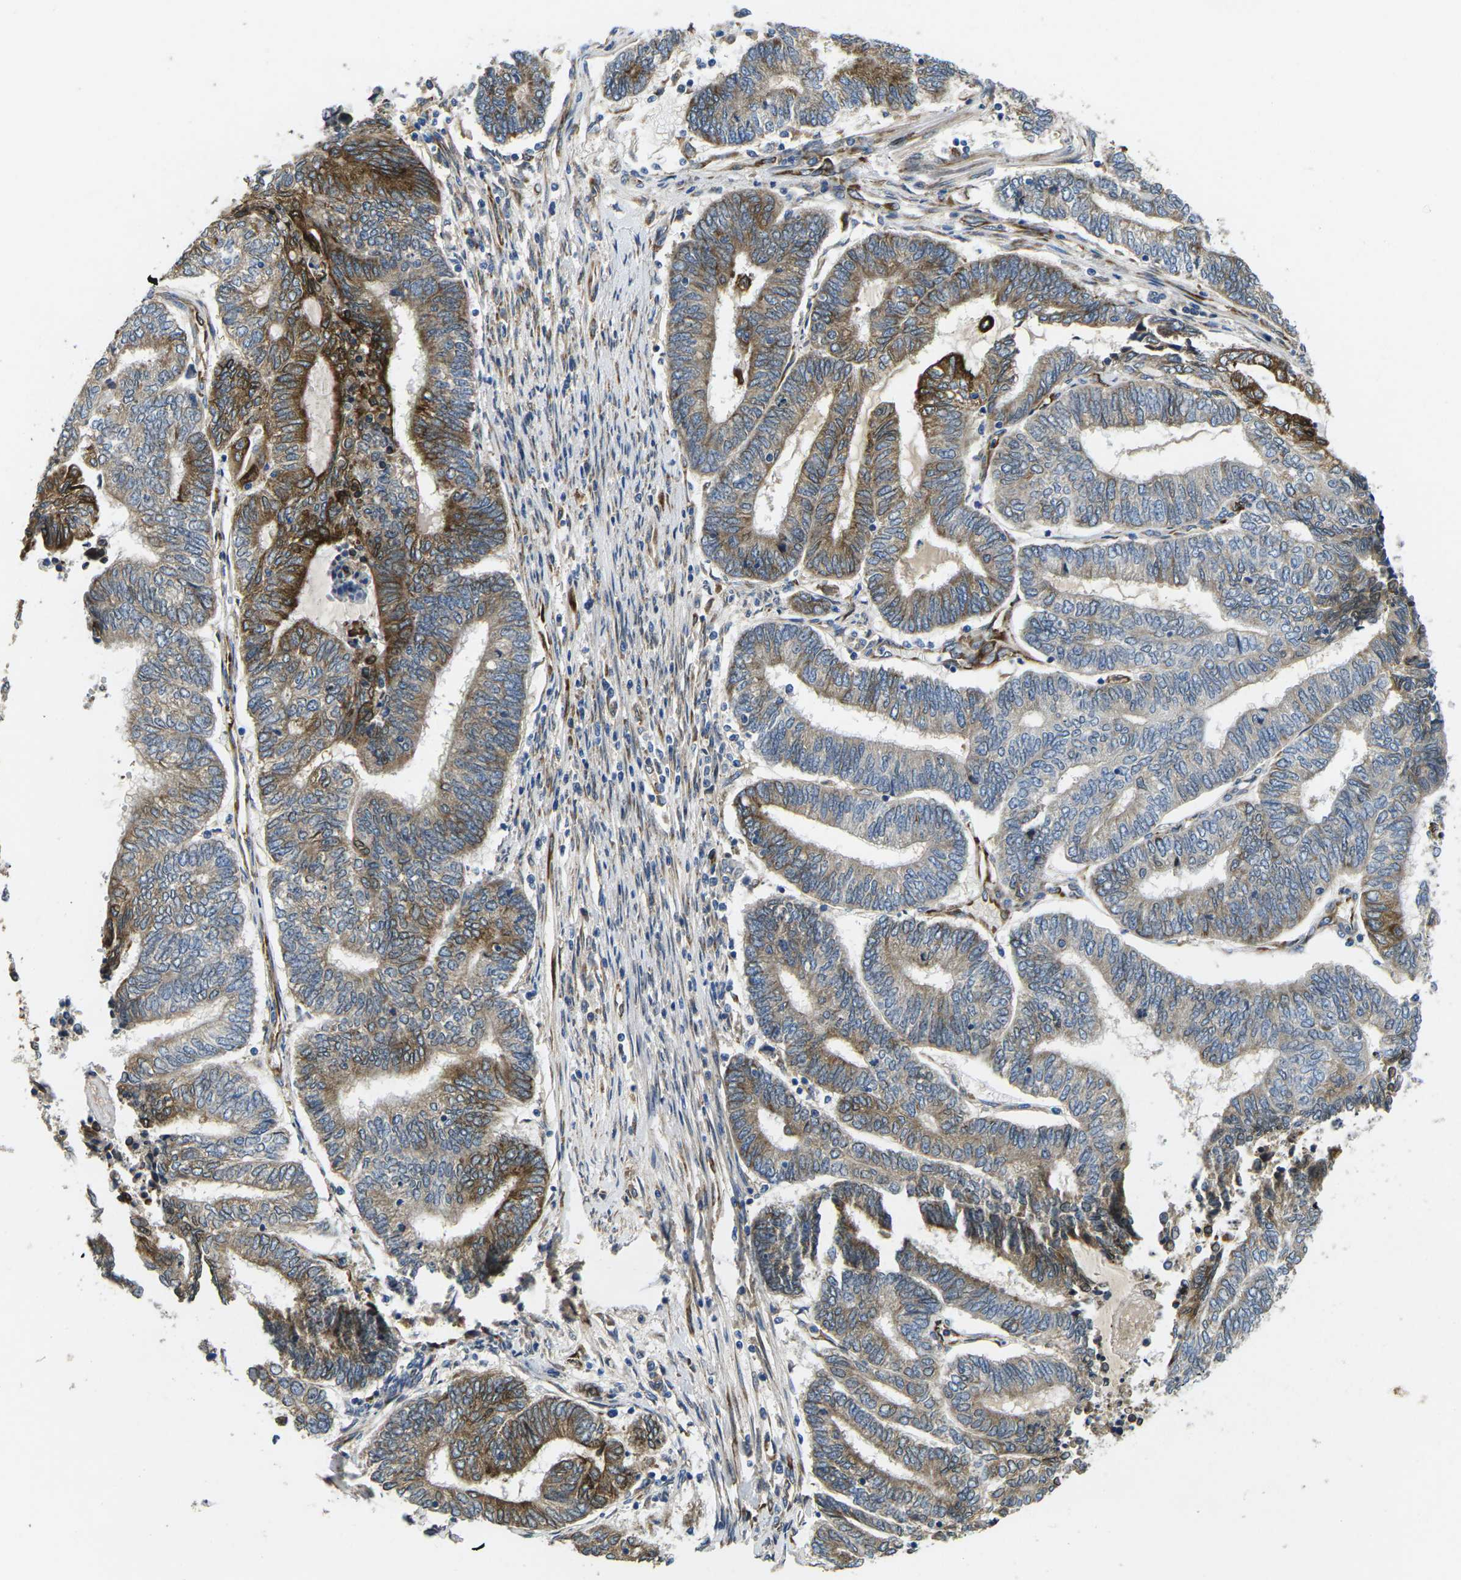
{"staining": {"intensity": "strong", "quantity": "<25%", "location": "cytoplasmic/membranous"}, "tissue": "endometrial cancer", "cell_type": "Tumor cells", "image_type": "cancer", "snomed": [{"axis": "morphology", "description": "Adenocarcinoma, NOS"}, {"axis": "topography", "description": "Uterus"}, {"axis": "topography", "description": "Endometrium"}], "caption": "An image of human endometrial cancer (adenocarcinoma) stained for a protein exhibits strong cytoplasmic/membranous brown staining in tumor cells. (DAB IHC, brown staining for protein, blue staining for nuclei).", "gene": "PDZD8", "patient": {"sex": "female", "age": 70}}